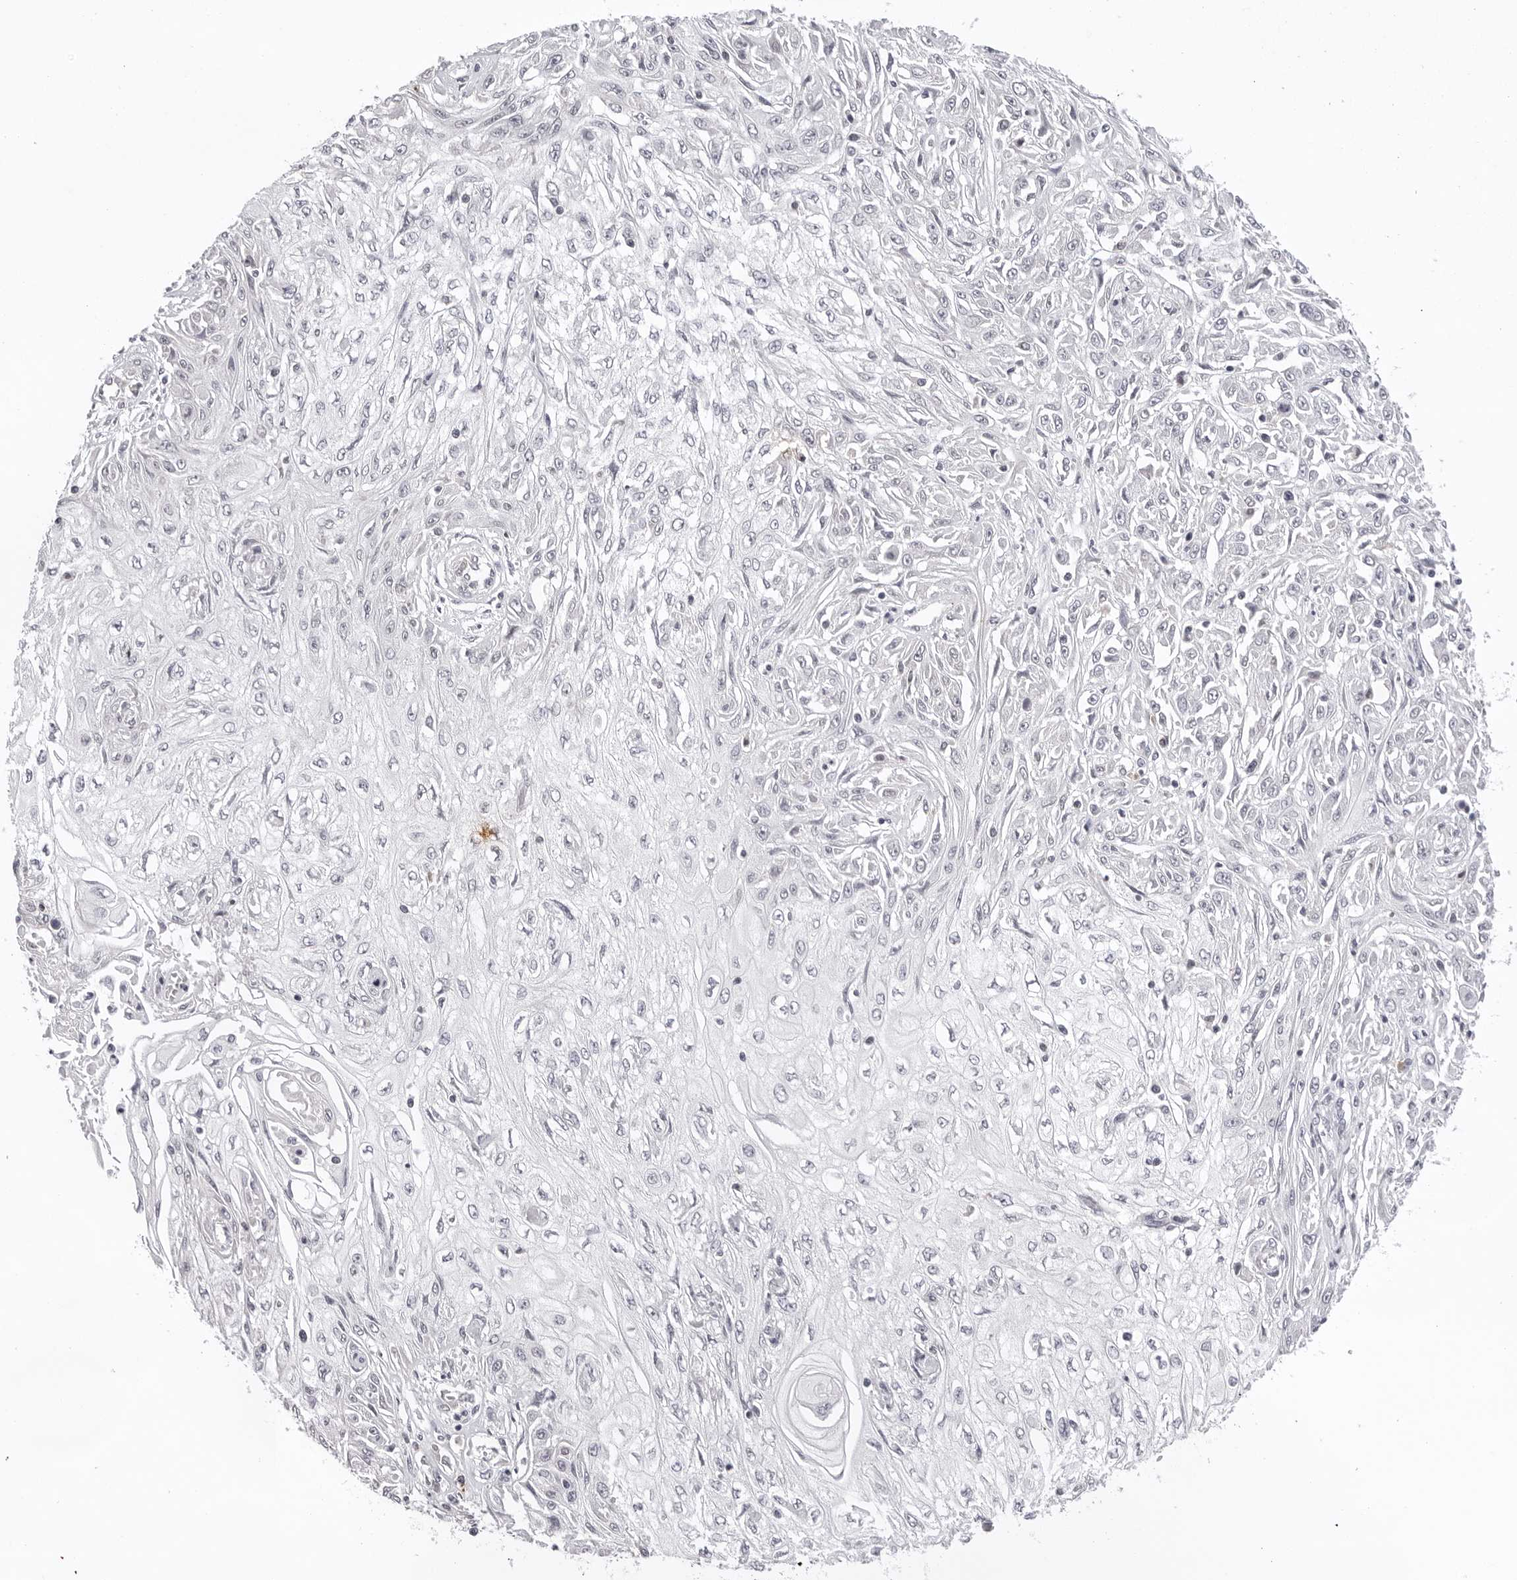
{"staining": {"intensity": "negative", "quantity": "none", "location": "none"}, "tissue": "skin cancer", "cell_type": "Tumor cells", "image_type": "cancer", "snomed": [{"axis": "morphology", "description": "Squamous cell carcinoma, NOS"}, {"axis": "morphology", "description": "Squamous cell carcinoma, metastatic, NOS"}, {"axis": "topography", "description": "Skin"}, {"axis": "topography", "description": "Lymph node"}], "caption": "Immunohistochemical staining of human skin cancer (metastatic squamous cell carcinoma) reveals no significant staining in tumor cells. (Immunohistochemistry, brightfield microscopy, high magnification).", "gene": "IL17RA", "patient": {"sex": "male", "age": 75}}